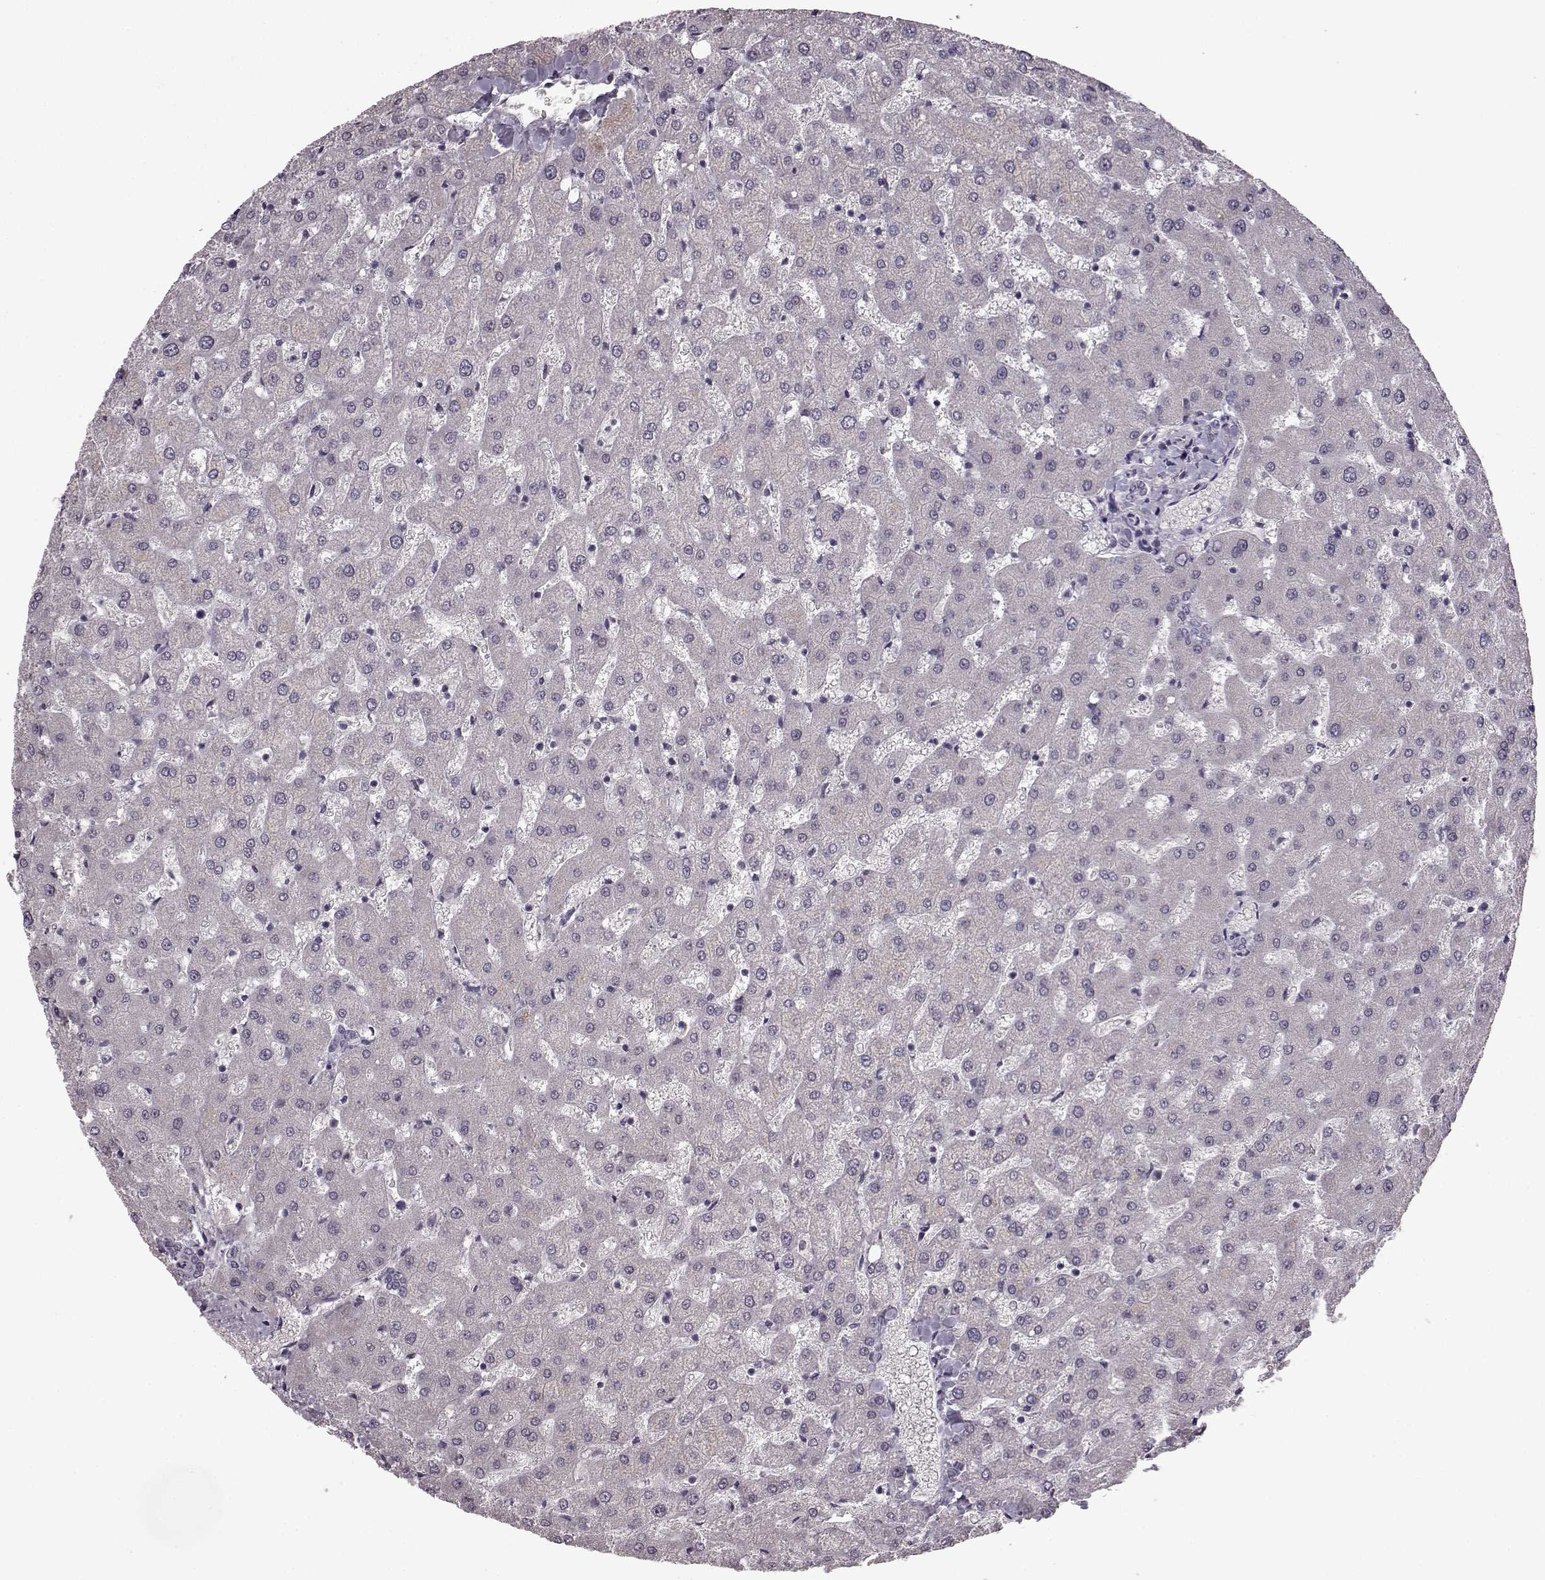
{"staining": {"intensity": "negative", "quantity": "none", "location": "none"}, "tissue": "liver", "cell_type": "Cholangiocytes", "image_type": "normal", "snomed": [{"axis": "morphology", "description": "Normal tissue, NOS"}, {"axis": "topography", "description": "Liver"}], "caption": "There is no significant expression in cholangiocytes of liver. (Brightfield microscopy of DAB IHC at high magnification).", "gene": "LHB", "patient": {"sex": "female", "age": 50}}